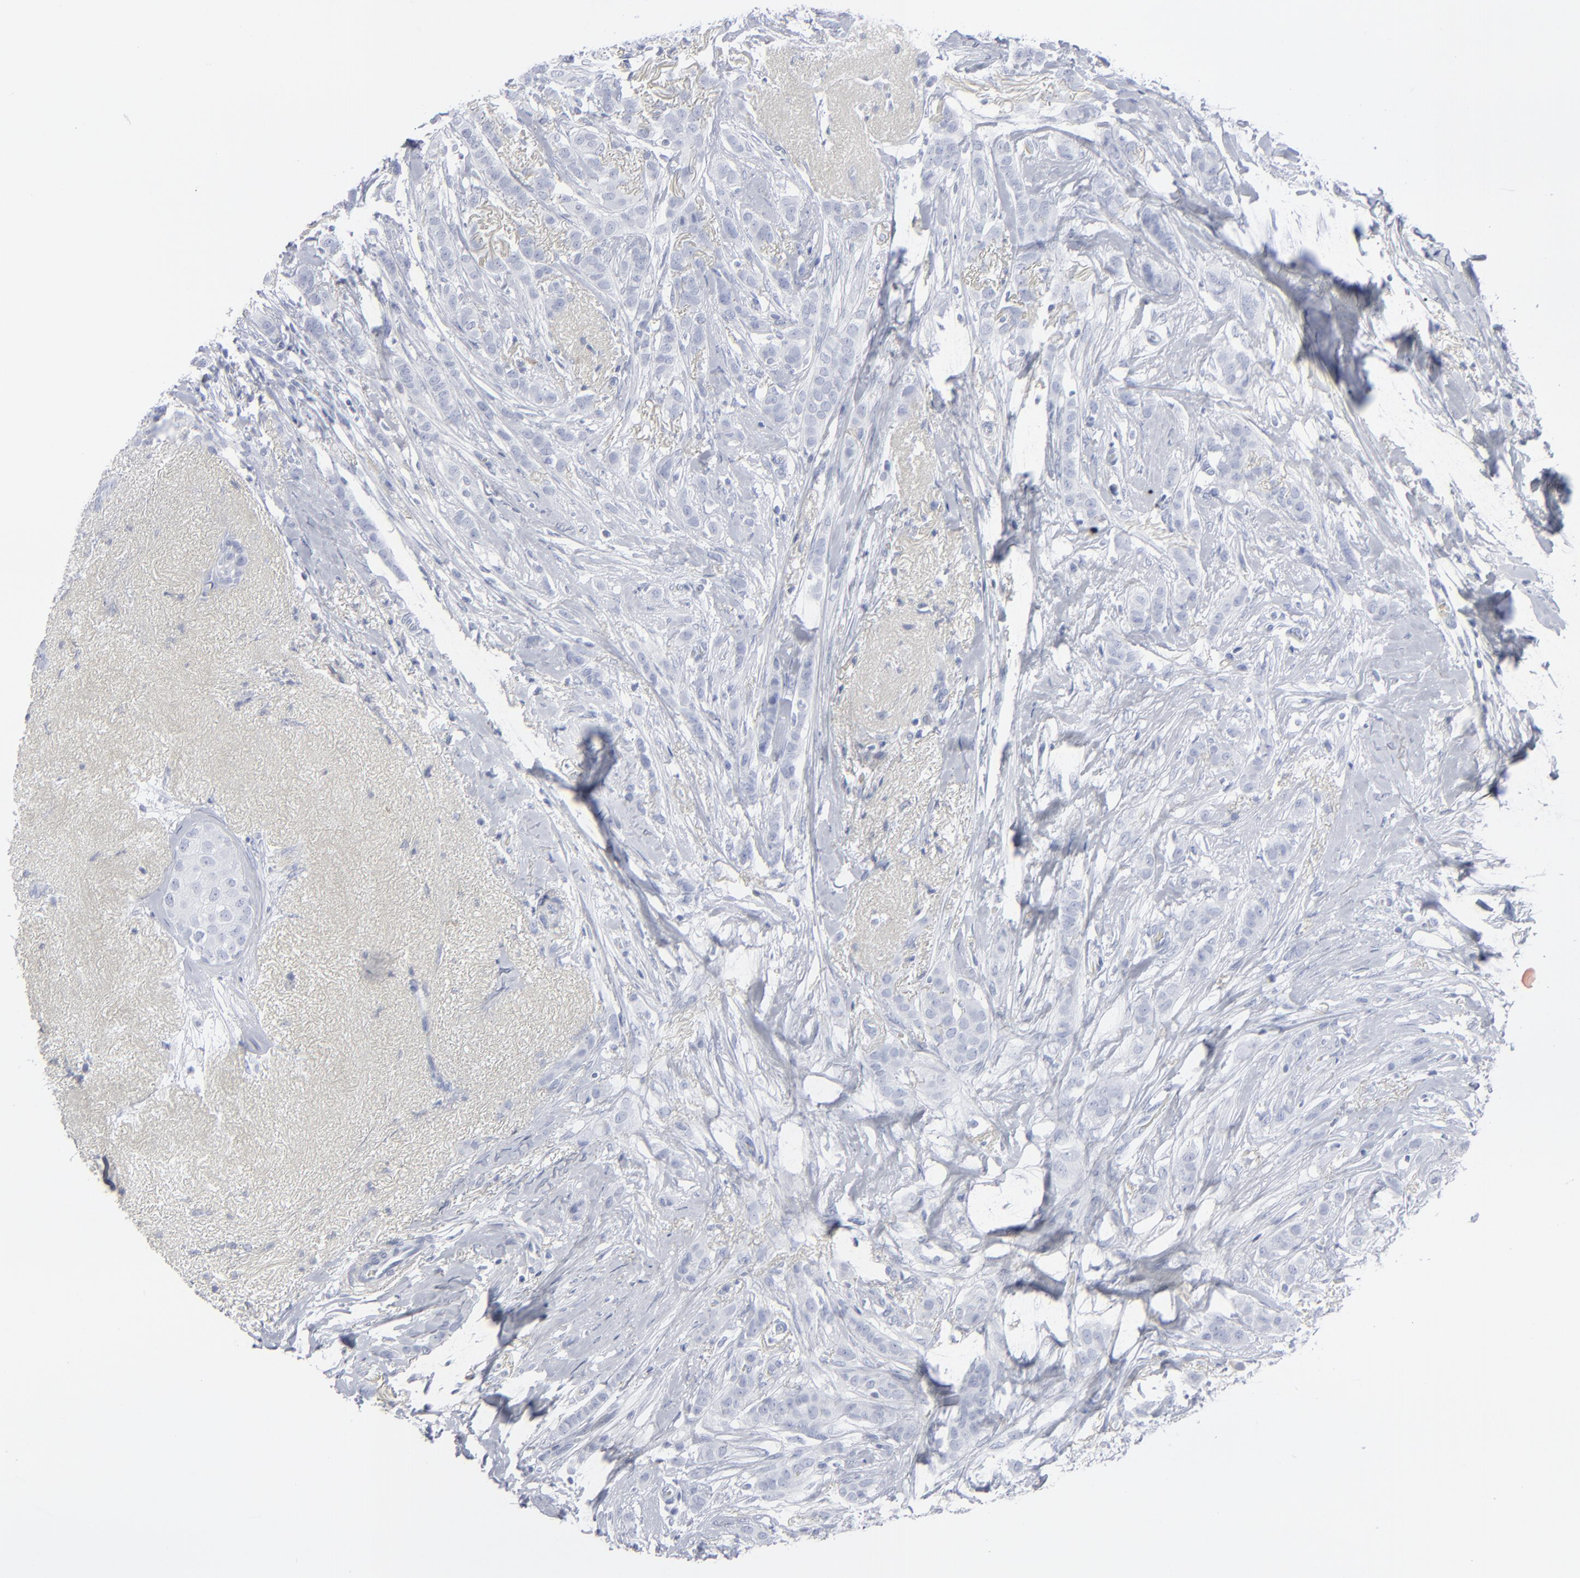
{"staining": {"intensity": "negative", "quantity": "none", "location": "none"}, "tissue": "breast cancer", "cell_type": "Tumor cells", "image_type": "cancer", "snomed": [{"axis": "morphology", "description": "Lobular carcinoma"}, {"axis": "topography", "description": "Breast"}], "caption": "Tumor cells show no significant positivity in breast lobular carcinoma.", "gene": "MSLN", "patient": {"sex": "female", "age": 55}}